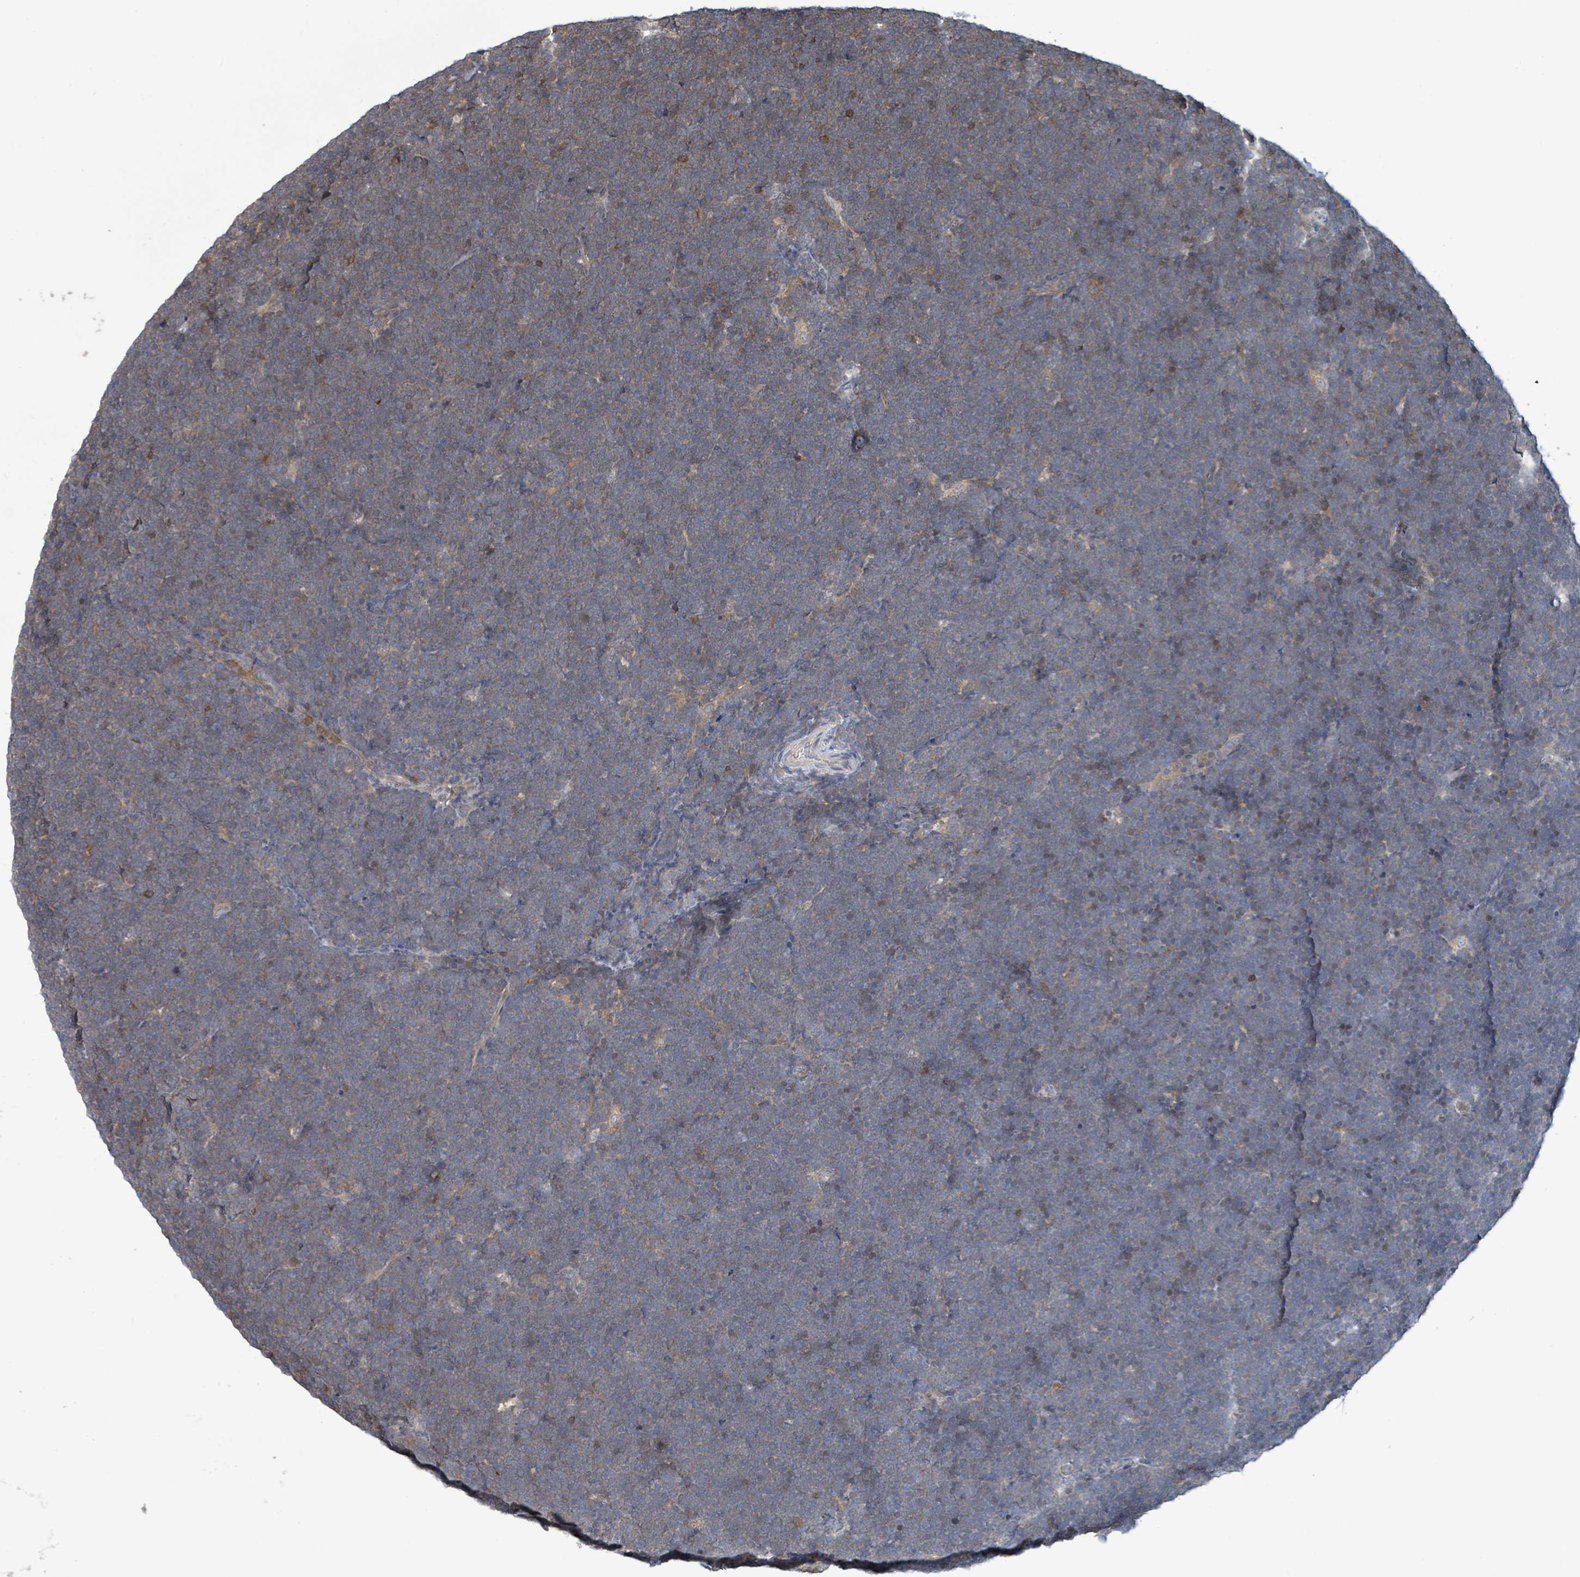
{"staining": {"intensity": "negative", "quantity": "none", "location": "none"}, "tissue": "lymphoma", "cell_type": "Tumor cells", "image_type": "cancer", "snomed": [{"axis": "morphology", "description": "Malignant lymphoma, non-Hodgkin's type, High grade"}, {"axis": "topography", "description": "Lymph node"}], "caption": "A photomicrograph of lymphoma stained for a protein displays no brown staining in tumor cells.", "gene": "PGAM1", "patient": {"sex": "male", "age": 13}}